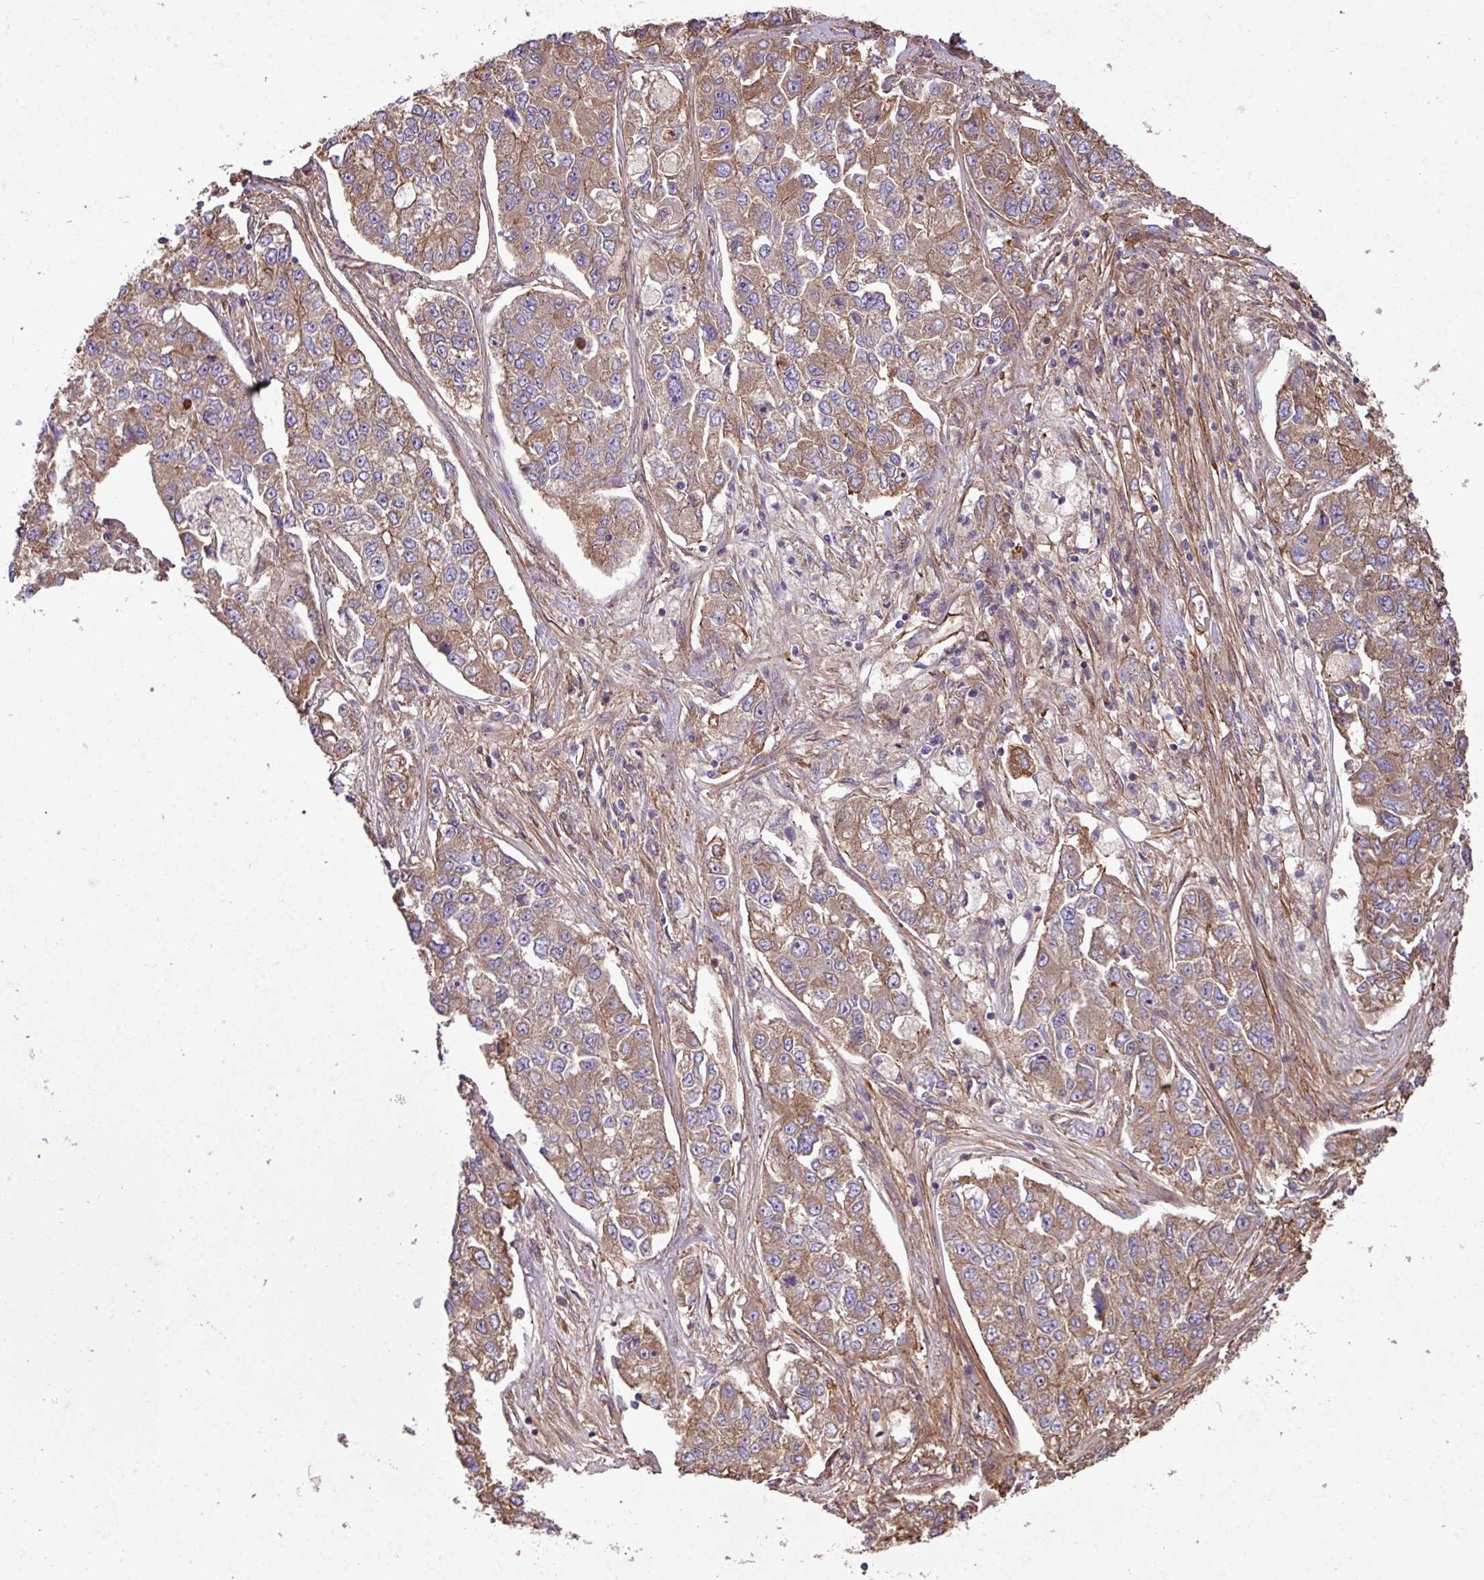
{"staining": {"intensity": "moderate", "quantity": ">75%", "location": "cytoplasmic/membranous"}, "tissue": "lung cancer", "cell_type": "Tumor cells", "image_type": "cancer", "snomed": [{"axis": "morphology", "description": "Adenocarcinoma, NOS"}, {"axis": "topography", "description": "Lung"}], "caption": "Protein expression by immunohistochemistry demonstrates moderate cytoplasmic/membranous positivity in about >75% of tumor cells in lung adenocarcinoma.", "gene": "ZNF300", "patient": {"sex": "male", "age": 49}}